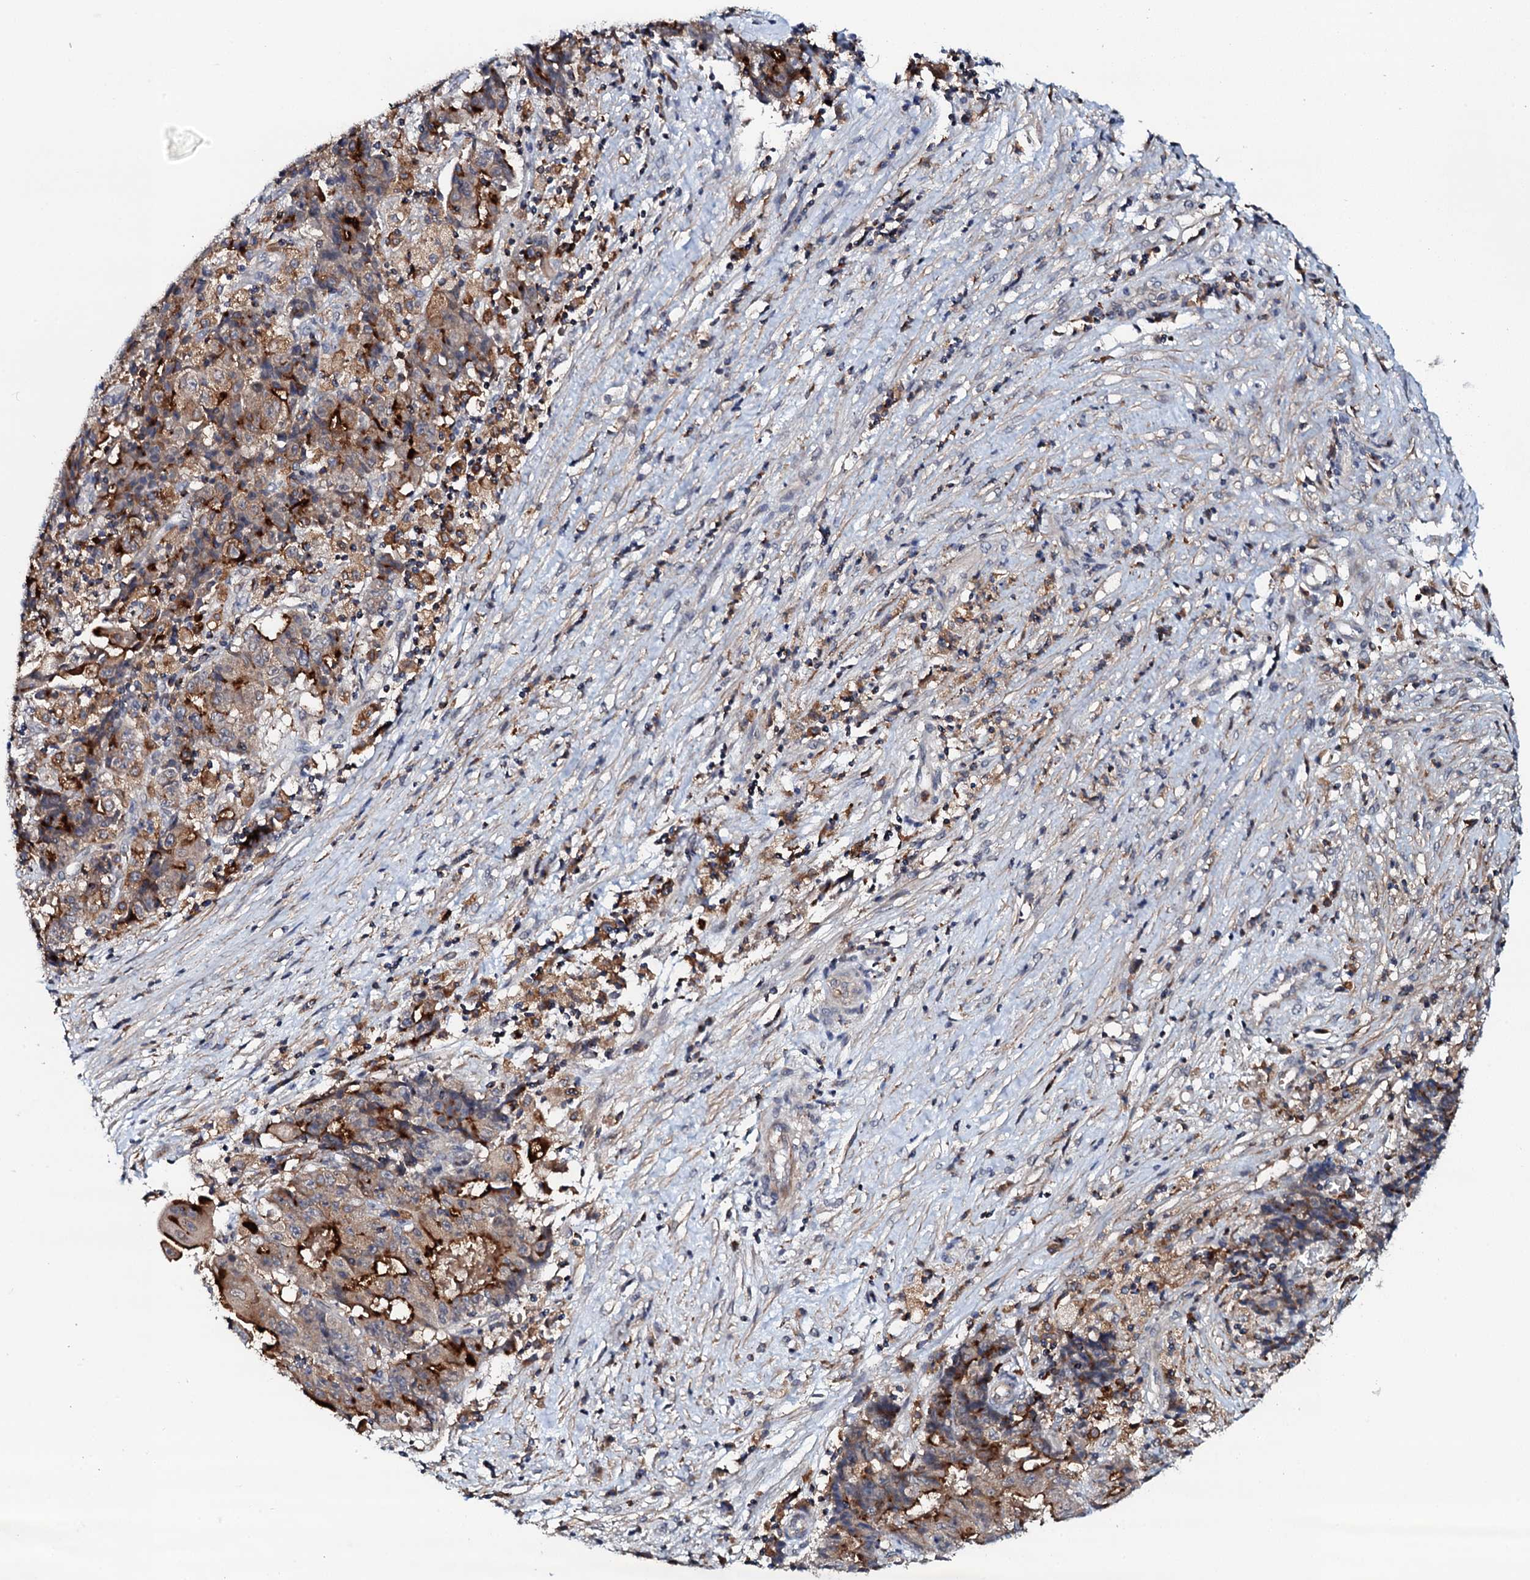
{"staining": {"intensity": "strong", "quantity": "25%-75%", "location": "cytoplasmic/membranous"}, "tissue": "ovarian cancer", "cell_type": "Tumor cells", "image_type": "cancer", "snomed": [{"axis": "morphology", "description": "Carcinoma, endometroid"}, {"axis": "topography", "description": "Ovary"}], "caption": "Ovarian cancer tissue shows strong cytoplasmic/membranous staining in approximately 25%-75% of tumor cells, visualized by immunohistochemistry. The staining was performed using DAB (3,3'-diaminobenzidine) to visualize the protein expression in brown, while the nuclei were stained in blue with hematoxylin (Magnification: 20x).", "gene": "VAMP8", "patient": {"sex": "female", "age": 42}}